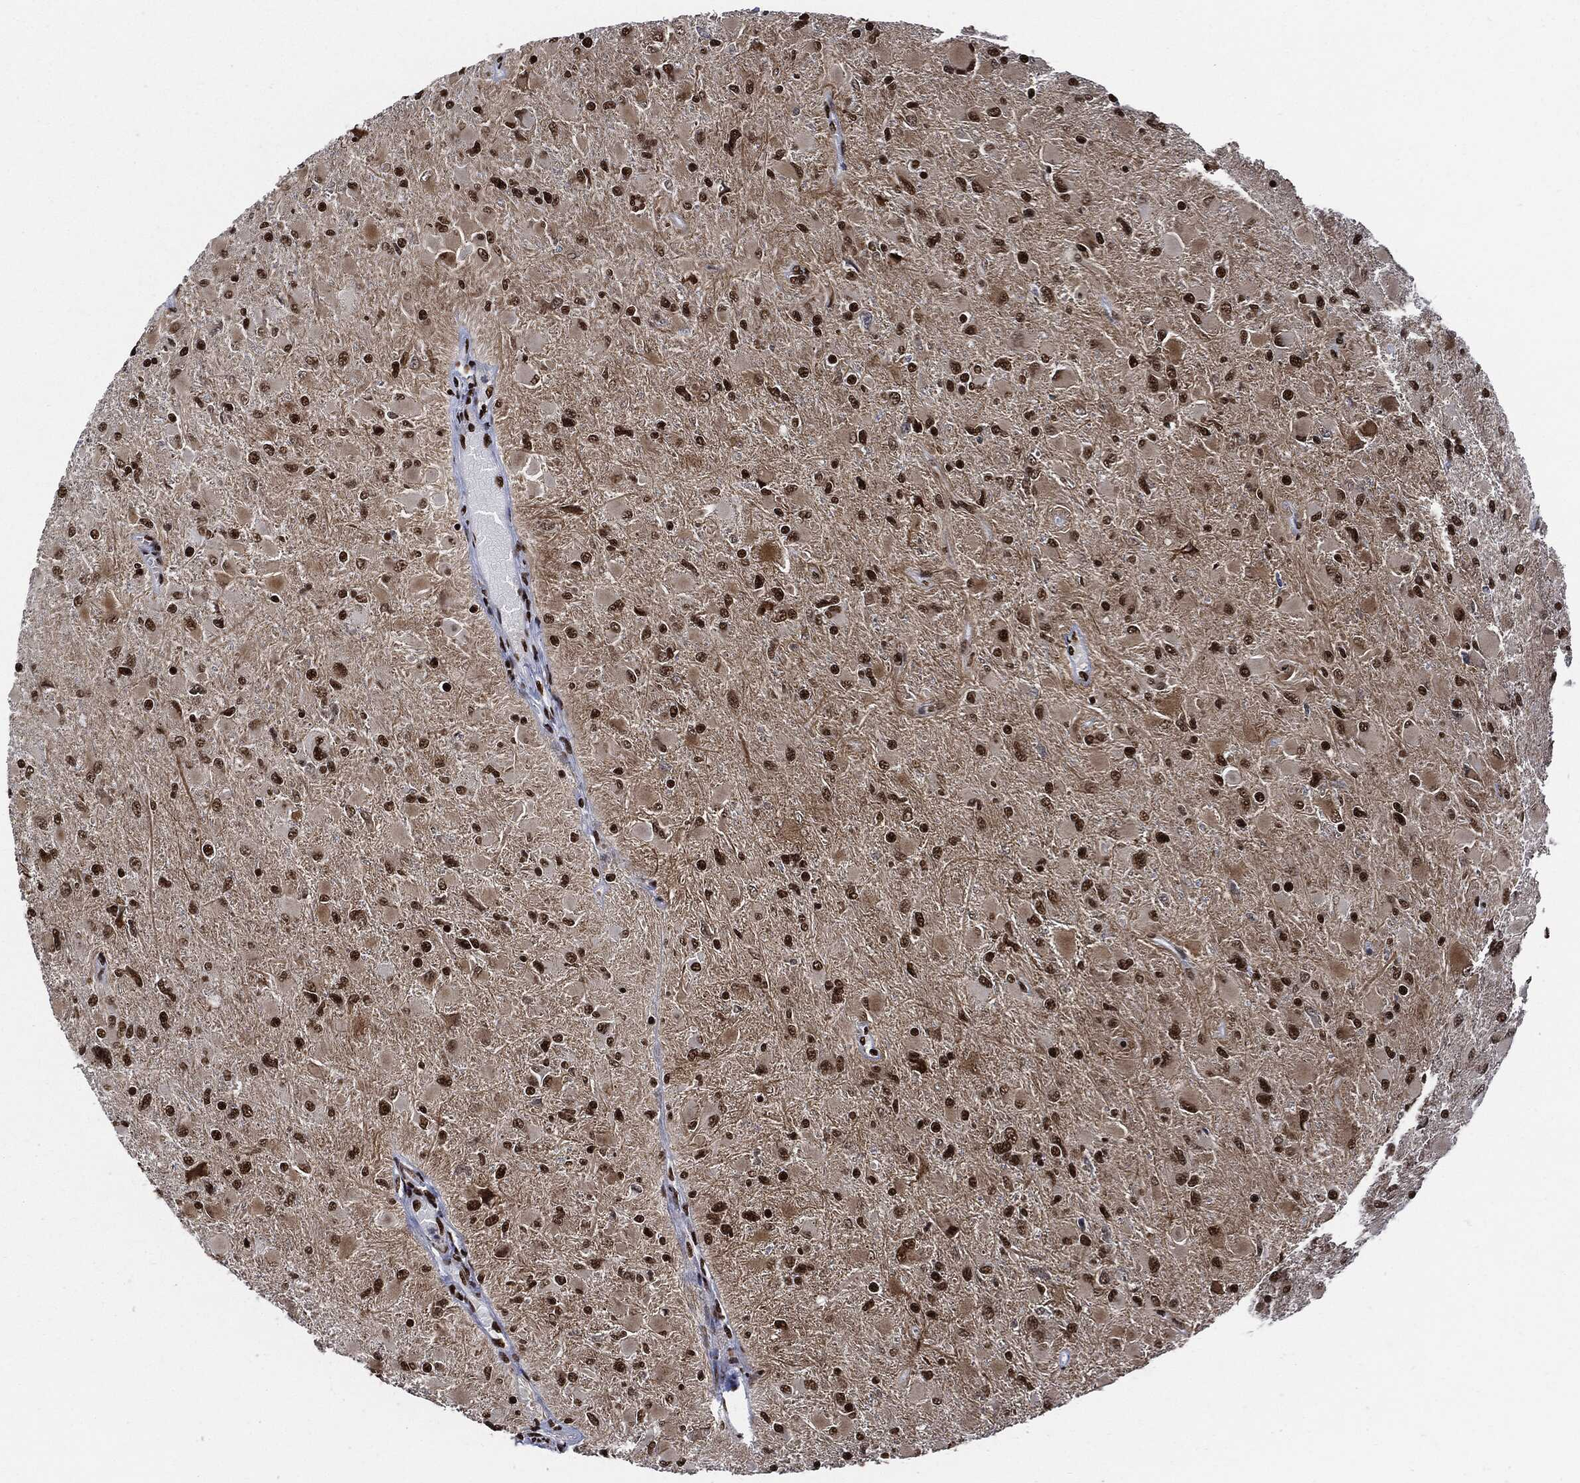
{"staining": {"intensity": "strong", "quantity": ">75%", "location": "nuclear"}, "tissue": "glioma", "cell_type": "Tumor cells", "image_type": "cancer", "snomed": [{"axis": "morphology", "description": "Glioma, malignant, High grade"}, {"axis": "topography", "description": "Cerebral cortex"}], "caption": "The image demonstrates staining of glioma, revealing strong nuclear protein expression (brown color) within tumor cells.", "gene": "RECQL", "patient": {"sex": "female", "age": 36}}